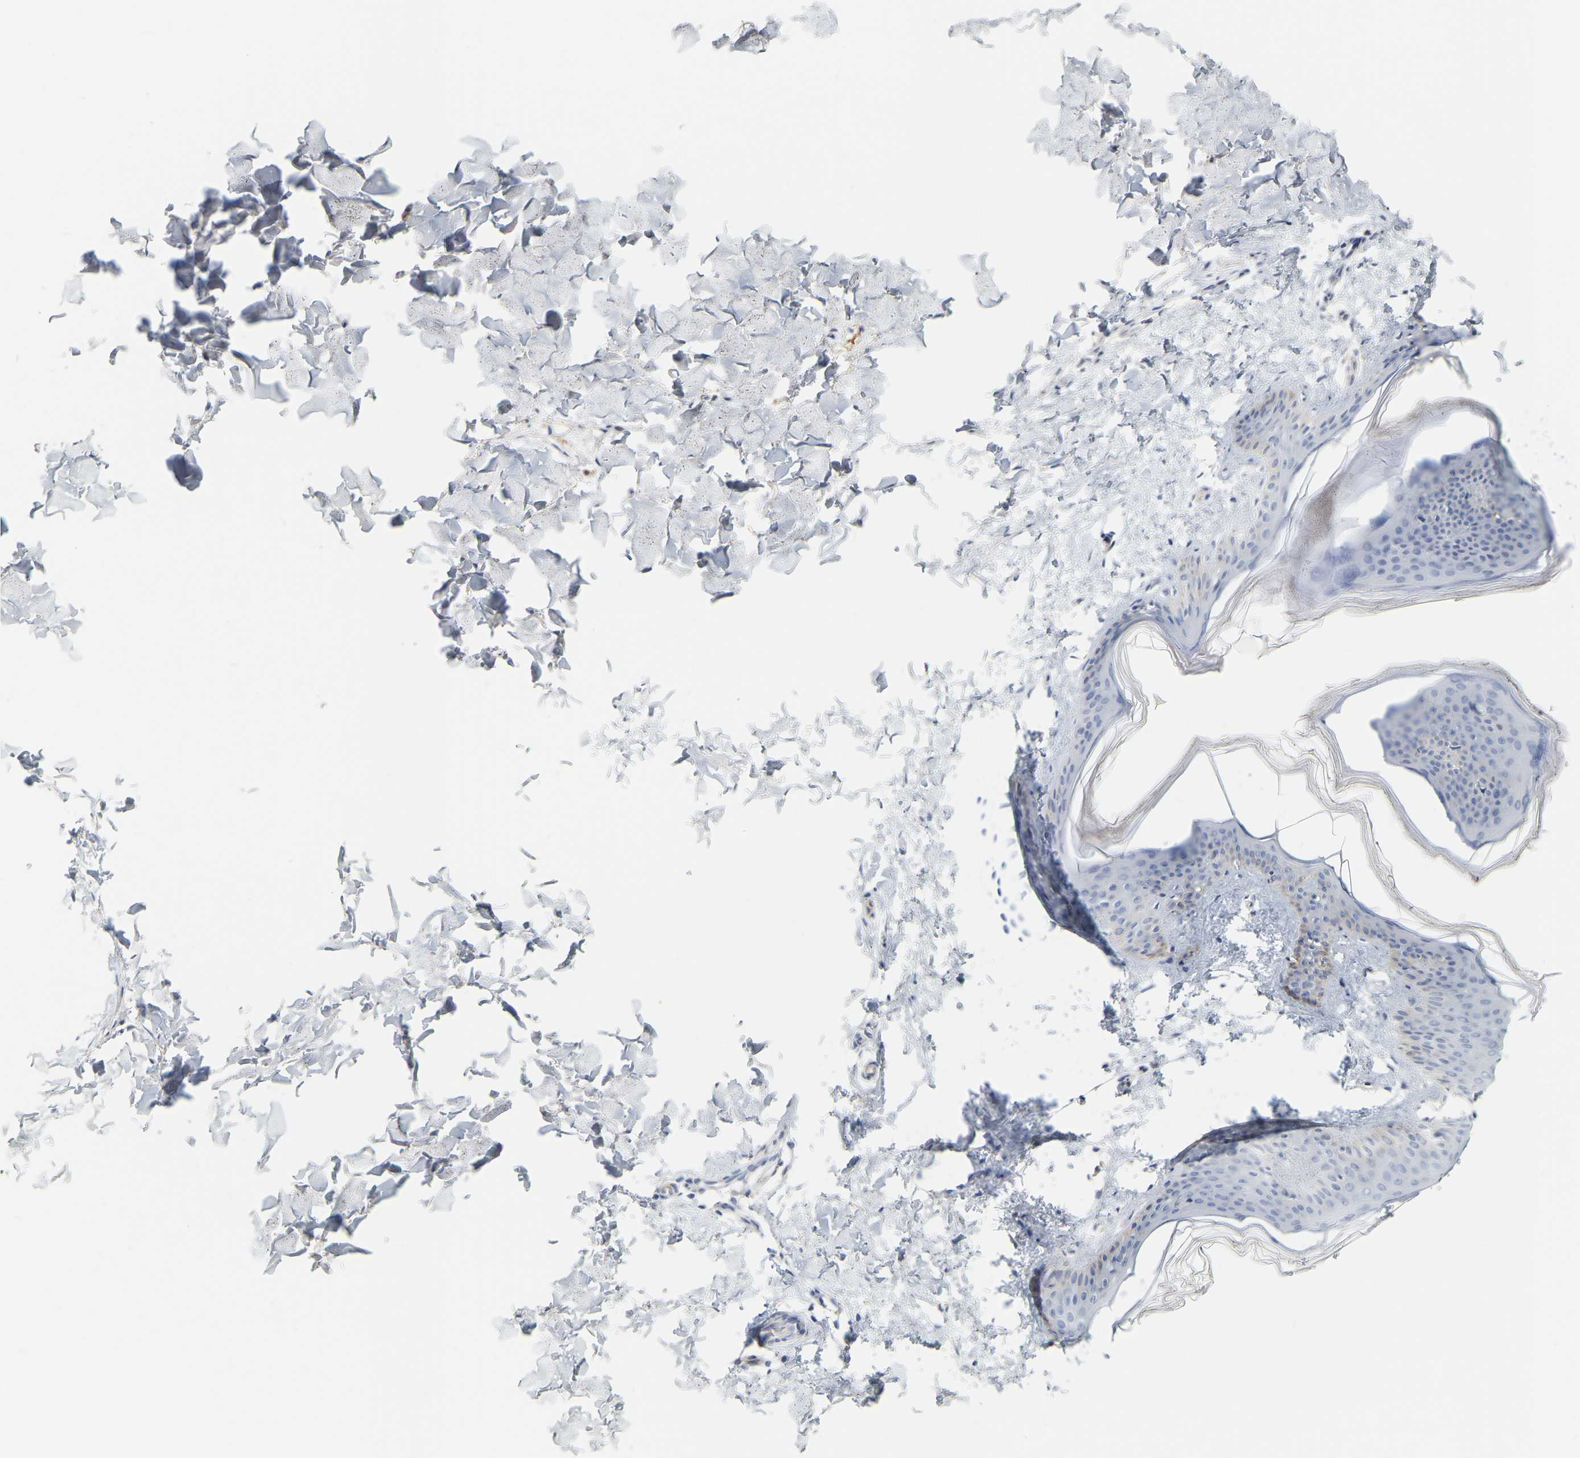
{"staining": {"intensity": "negative", "quantity": "none", "location": "none"}, "tissue": "skin", "cell_type": "Fibroblasts", "image_type": "normal", "snomed": [{"axis": "morphology", "description": "Normal tissue, NOS"}, {"axis": "topography", "description": "Skin"}], "caption": "A high-resolution micrograph shows immunohistochemistry (IHC) staining of unremarkable skin, which shows no significant expression in fibroblasts. The staining was performed using DAB to visualize the protein expression in brown, while the nuclei were stained in blue with hematoxylin (Magnification: 20x).", "gene": "GNAS", "patient": {"sex": "female", "age": 17}}